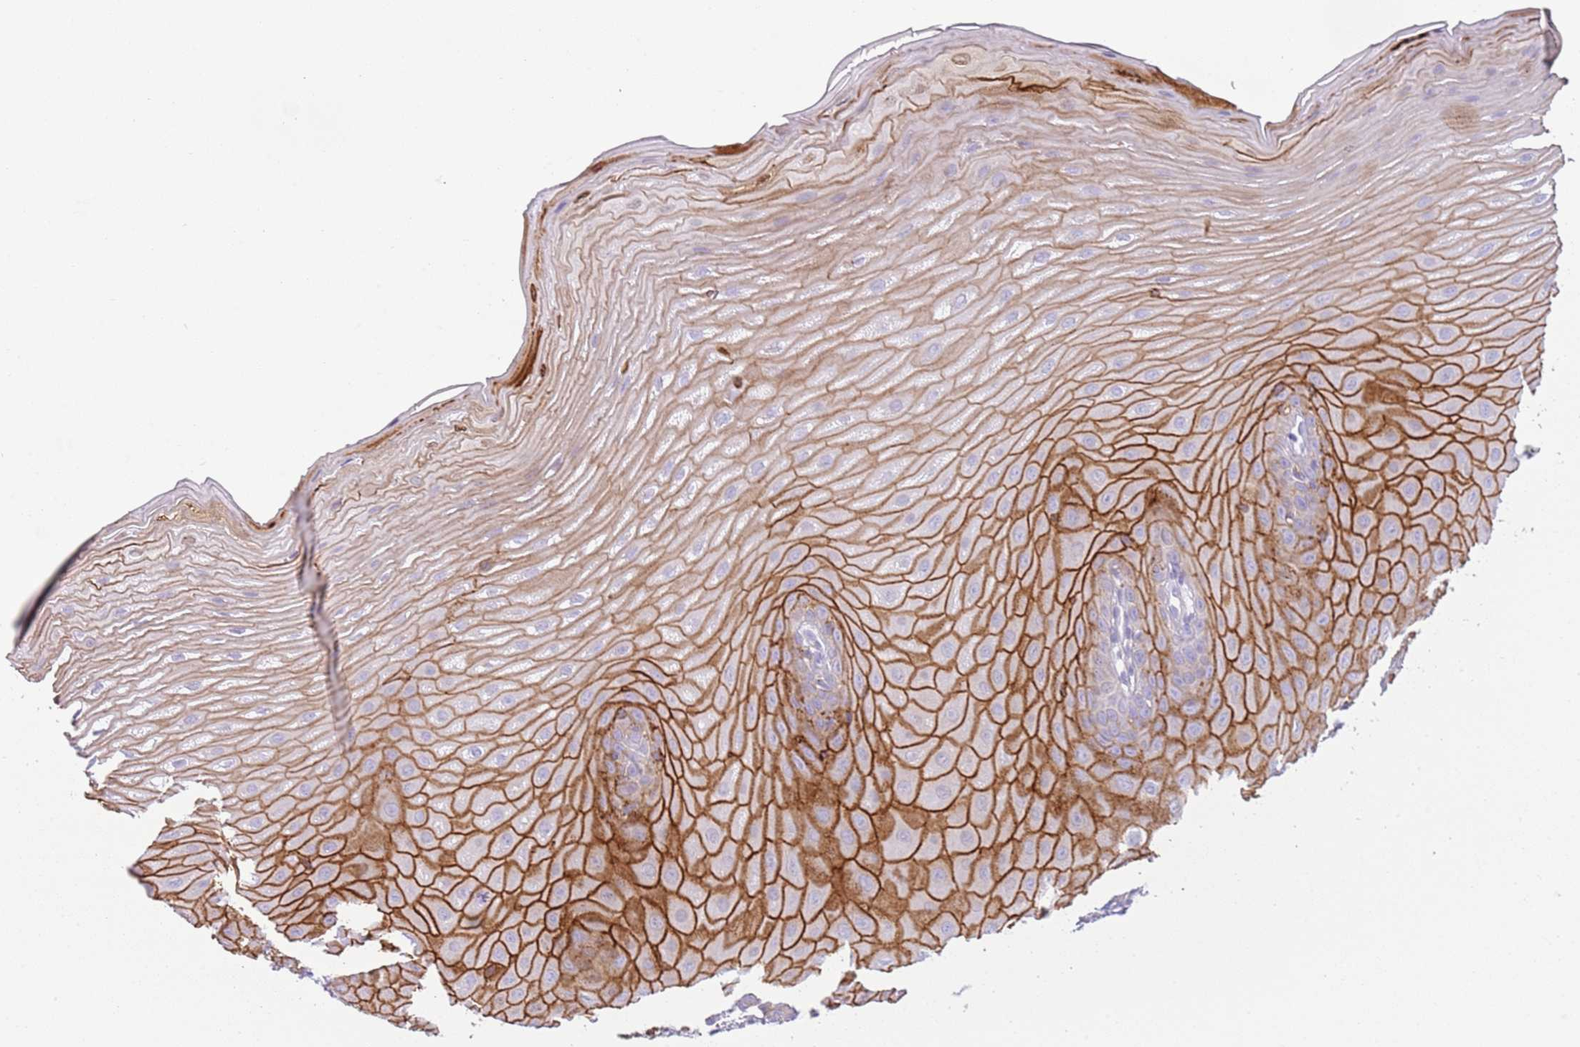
{"staining": {"intensity": "strong", "quantity": ">75%", "location": "cytoplasmic/membranous"}, "tissue": "oral mucosa", "cell_type": "Squamous epithelial cells", "image_type": "normal", "snomed": [{"axis": "morphology", "description": "Normal tissue, NOS"}, {"axis": "topography", "description": "Oral tissue"}], "caption": "Strong cytoplasmic/membranous expression is present in about >75% of squamous epithelial cells in unremarkable oral mucosa. (DAB (3,3'-diaminobenzidine) IHC, brown staining for protein, blue staining for nuclei).", "gene": "CD177", "patient": {"sex": "female", "age": 39}}